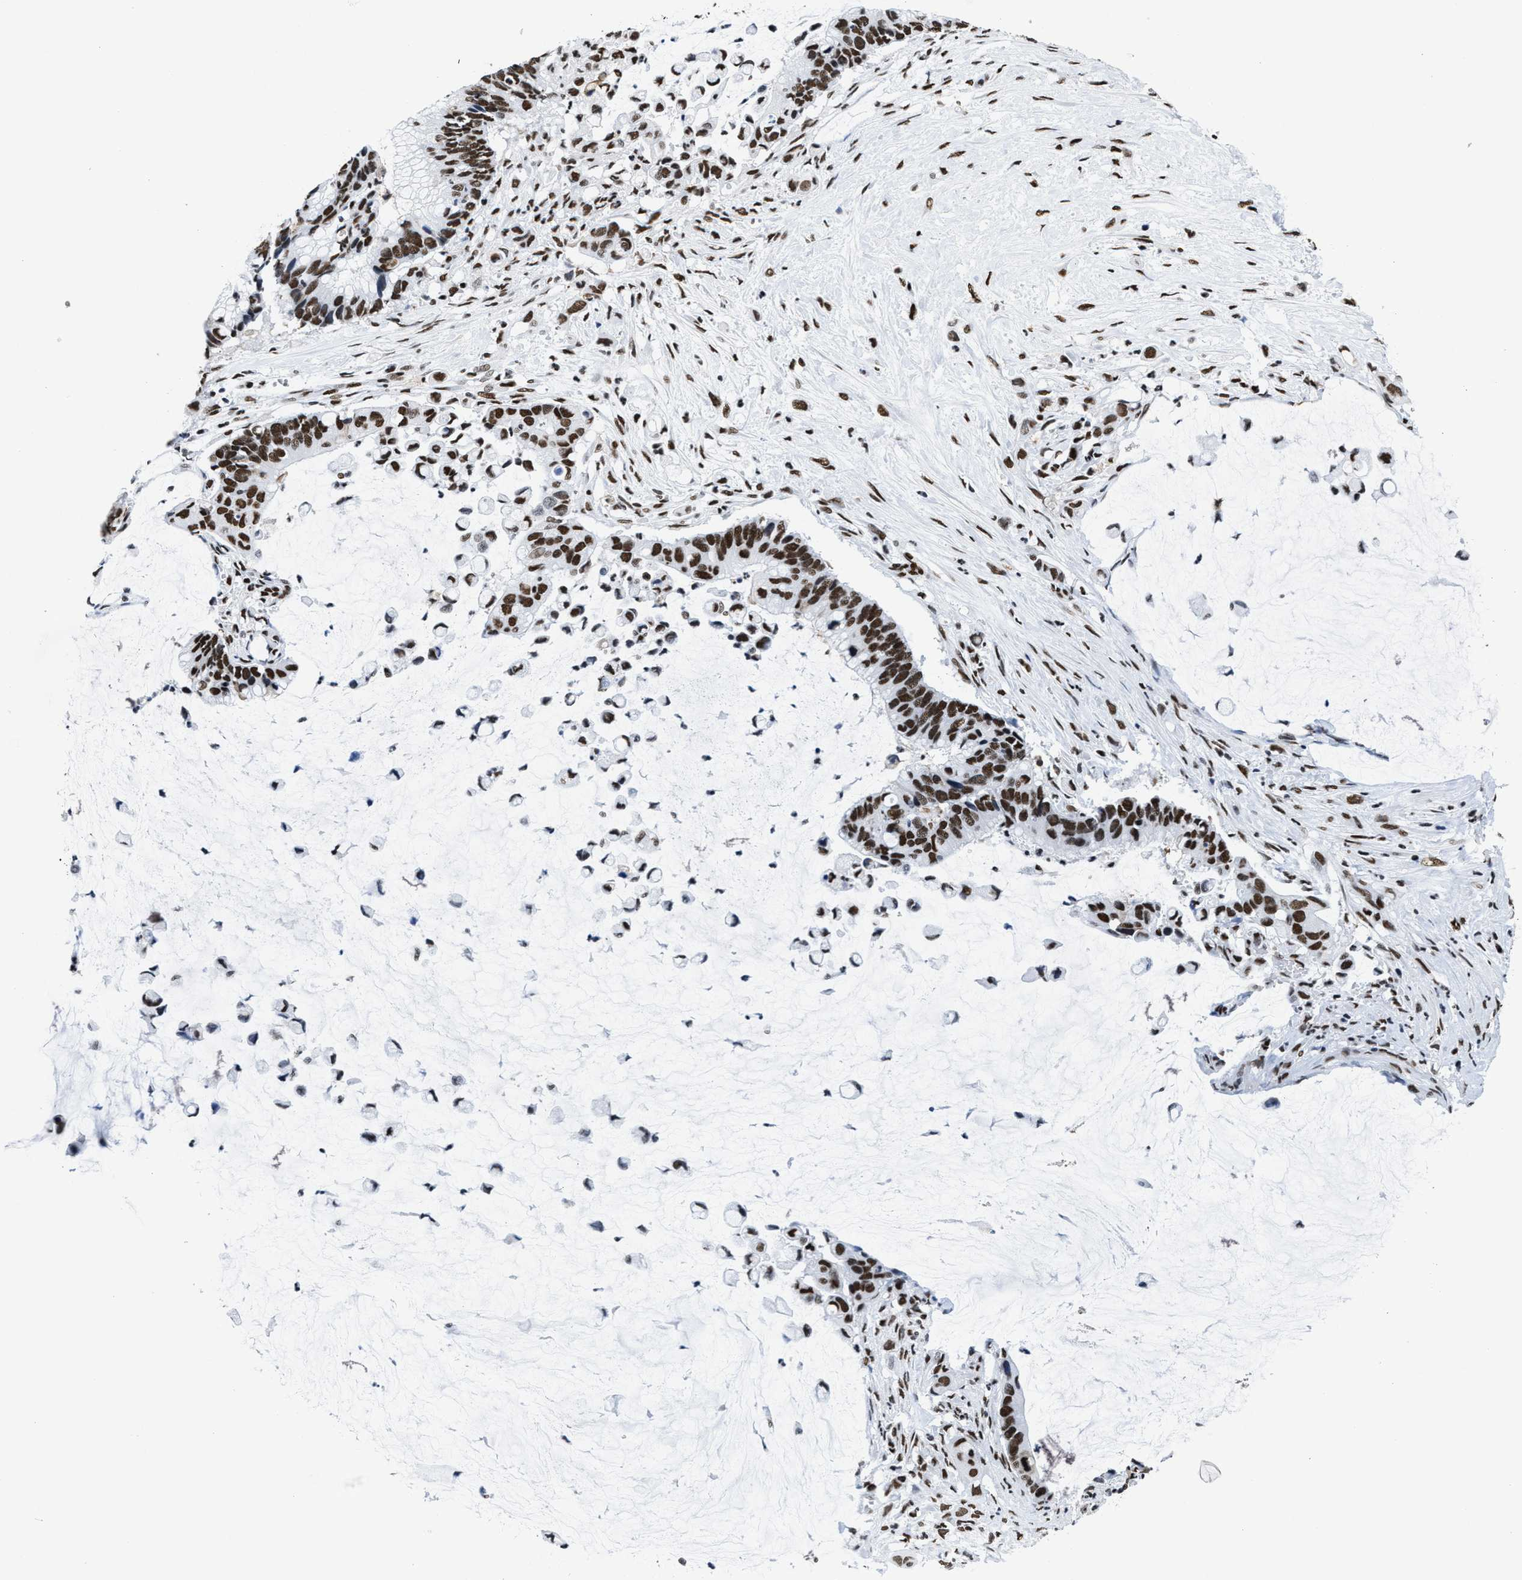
{"staining": {"intensity": "strong", "quantity": ">75%", "location": "nuclear"}, "tissue": "pancreatic cancer", "cell_type": "Tumor cells", "image_type": "cancer", "snomed": [{"axis": "morphology", "description": "Adenocarcinoma, NOS"}, {"axis": "topography", "description": "Pancreas"}], "caption": "Adenocarcinoma (pancreatic) tissue displays strong nuclear positivity in about >75% of tumor cells, visualized by immunohistochemistry.", "gene": "SMARCC2", "patient": {"sex": "male", "age": 41}}